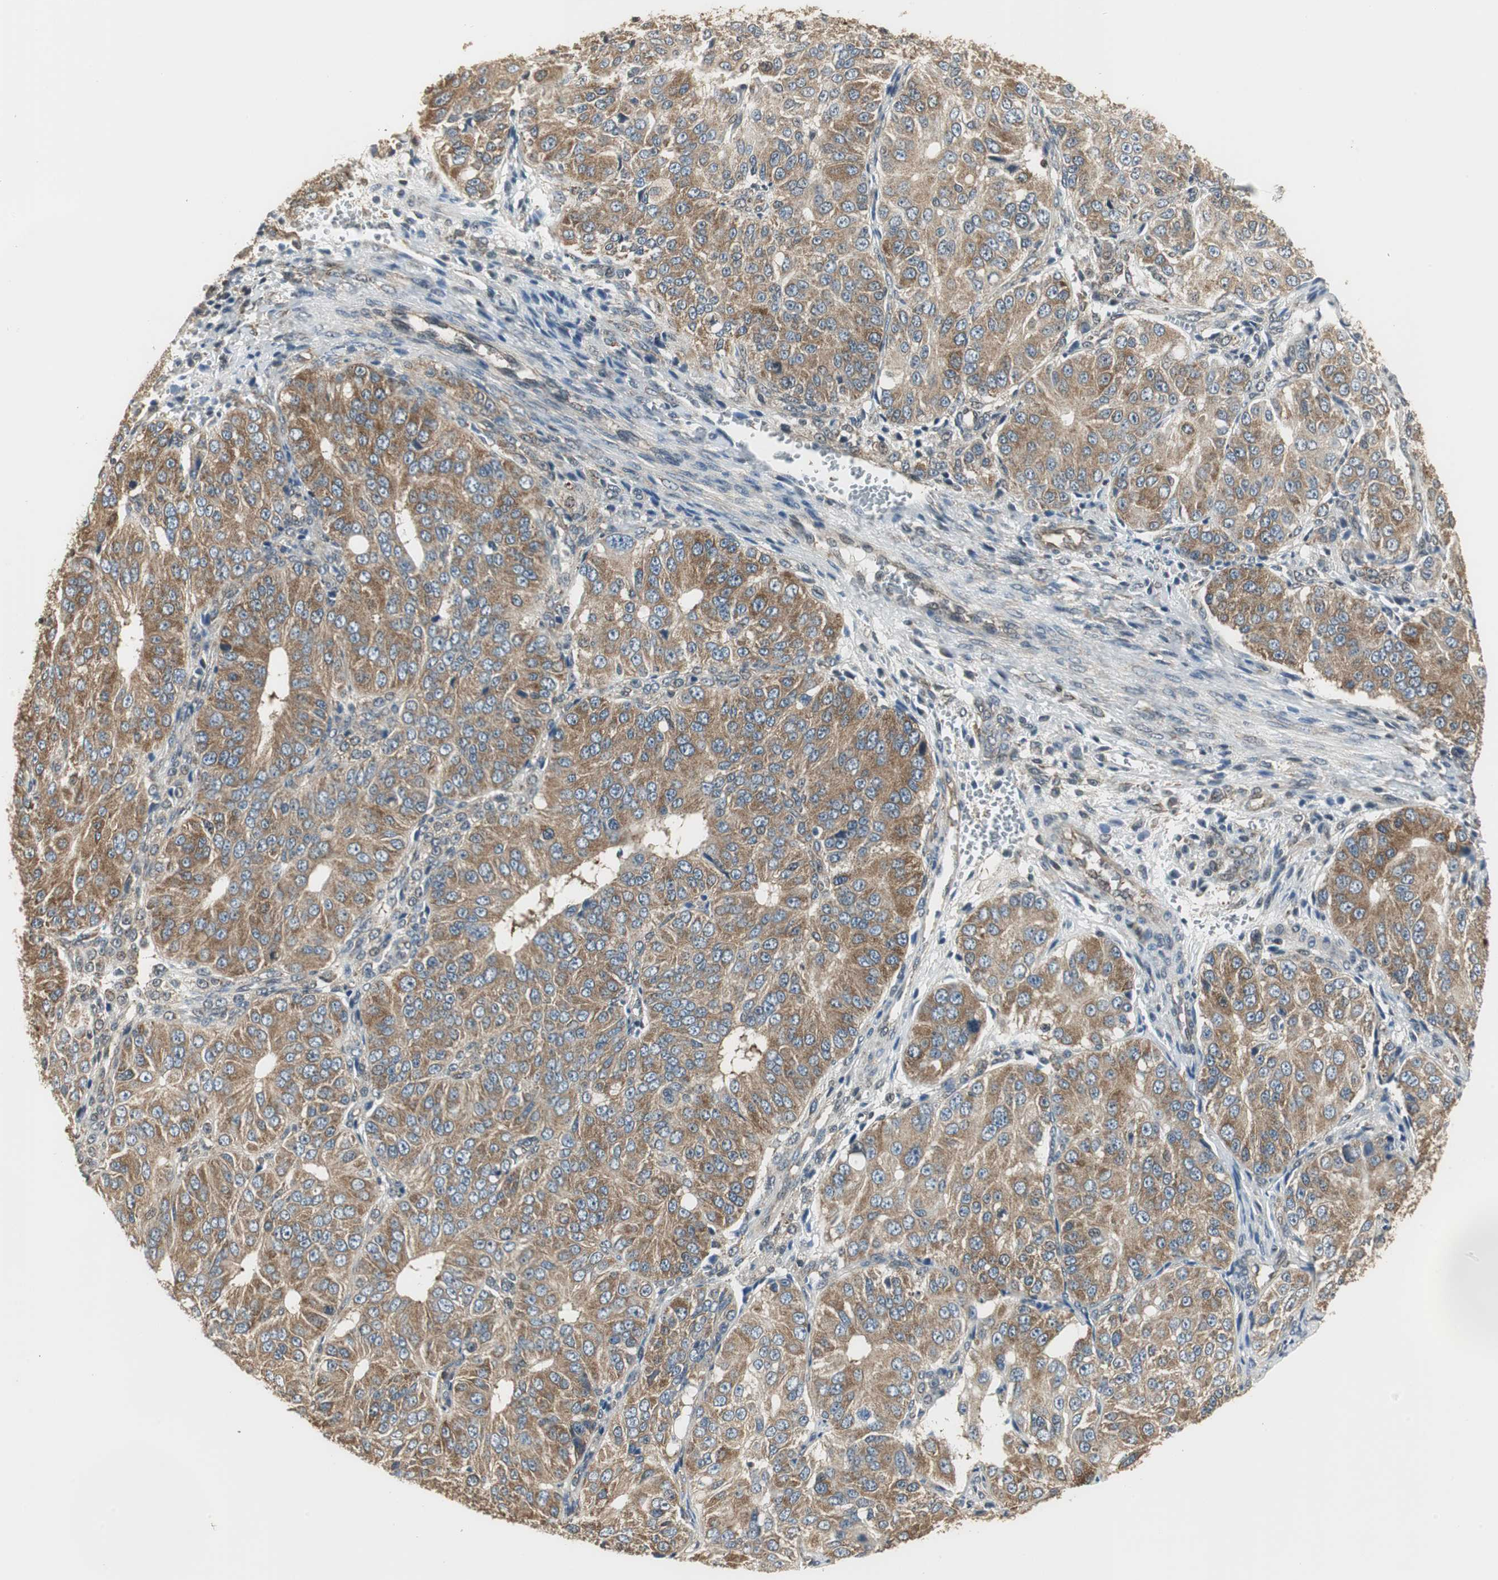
{"staining": {"intensity": "moderate", "quantity": ">75%", "location": "cytoplasmic/membranous"}, "tissue": "ovarian cancer", "cell_type": "Tumor cells", "image_type": "cancer", "snomed": [{"axis": "morphology", "description": "Carcinoma, endometroid"}, {"axis": "topography", "description": "Ovary"}], "caption": "About >75% of tumor cells in human ovarian endometroid carcinoma show moderate cytoplasmic/membranous protein positivity as visualized by brown immunohistochemical staining.", "gene": "CCT5", "patient": {"sex": "female", "age": 51}}